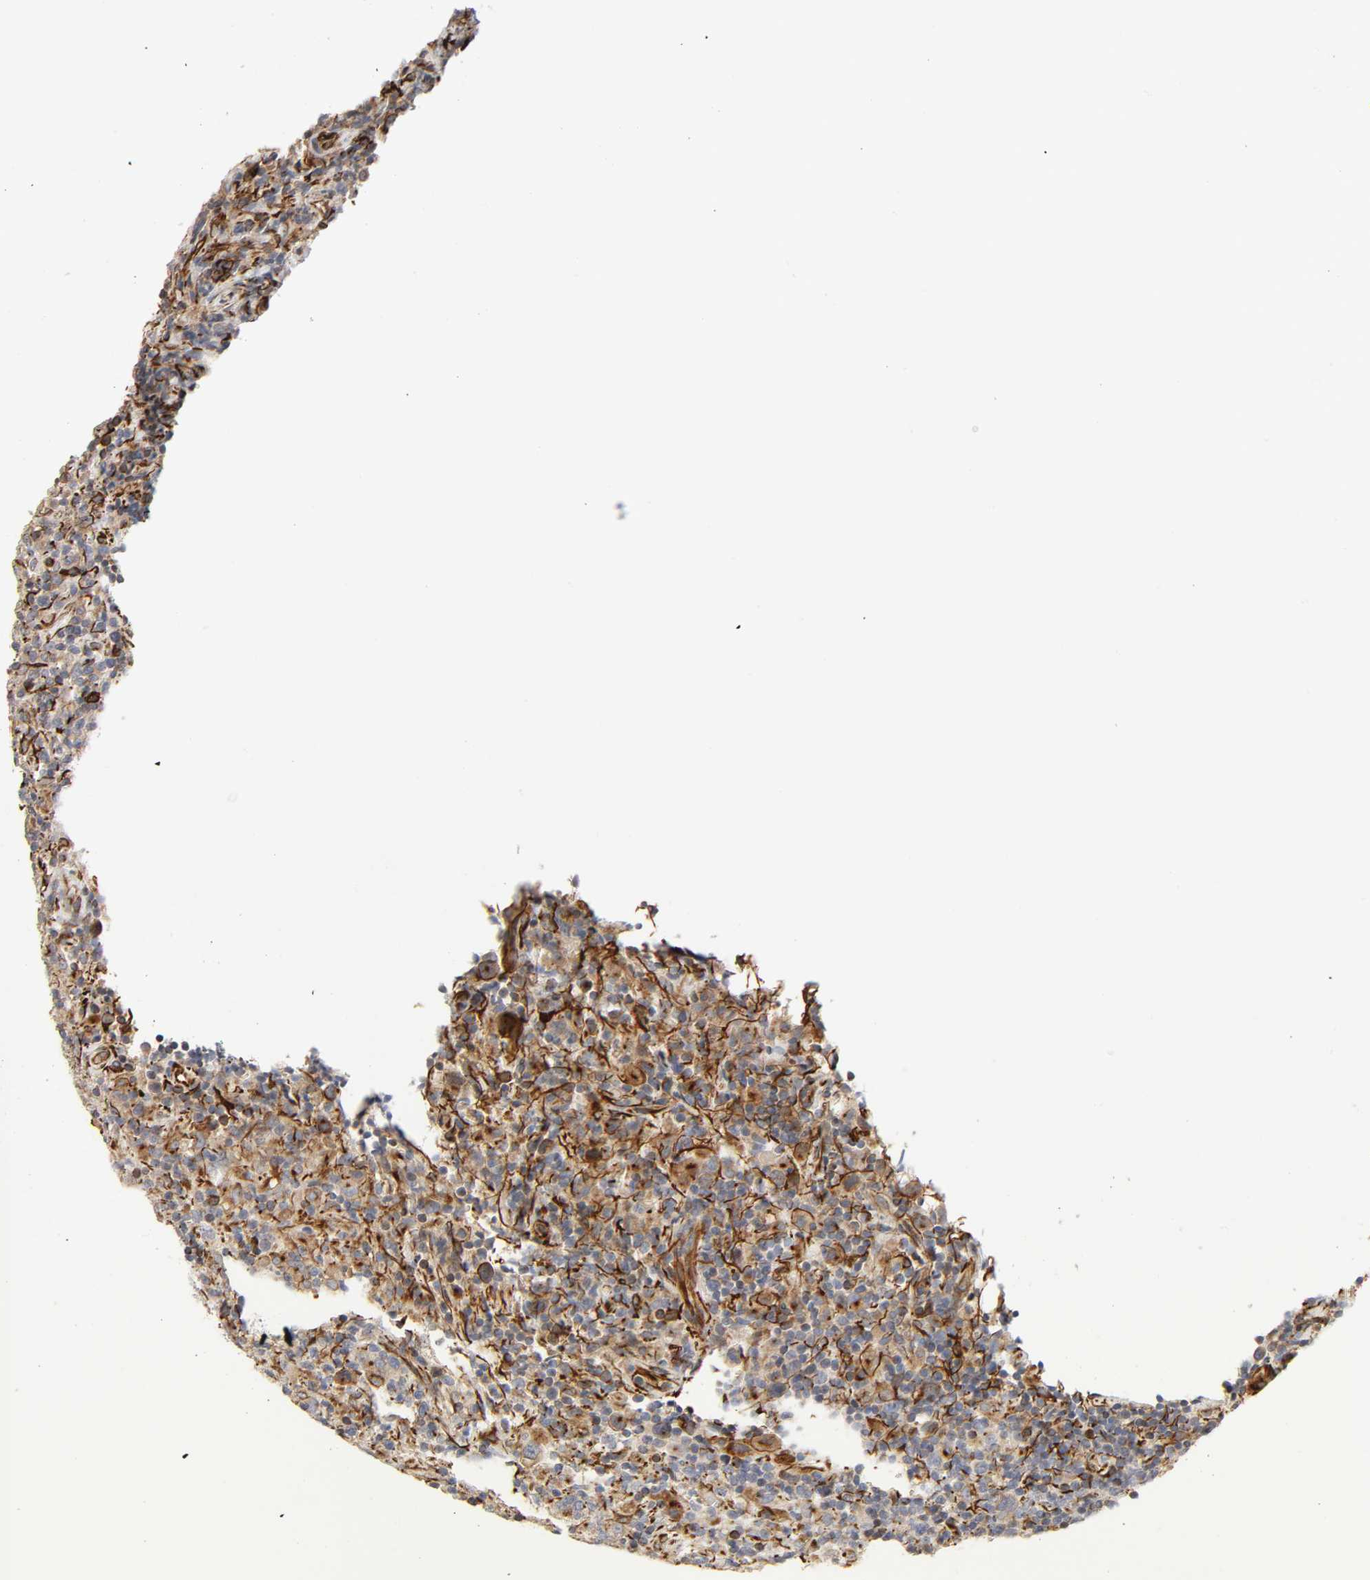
{"staining": {"intensity": "moderate", "quantity": ">75%", "location": "cytoplasmic/membranous"}, "tissue": "lymphoma", "cell_type": "Tumor cells", "image_type": "cancer", "snomed": [{"axis": "morphology", "description": "Hodgkin's disease, NOS"}, {"axis": "topography", "description": "Lymph node"}], "caption": "Immunohistochemistry staining of Hodgkin's disease, which reveals medium levels of moderate cytoplasmic/membranous staining in approximately >75% of tumor cells indicating moderate cytoplasmic/membranous protein expression. The staining was performed using DAB (3,3'-diaminobenzidine) (brown) for protein detection and nuclei were counterstained in hematoxylin (blue).", "gene": "FAM118A", "patient": {"sex": "male", "age": 65}}